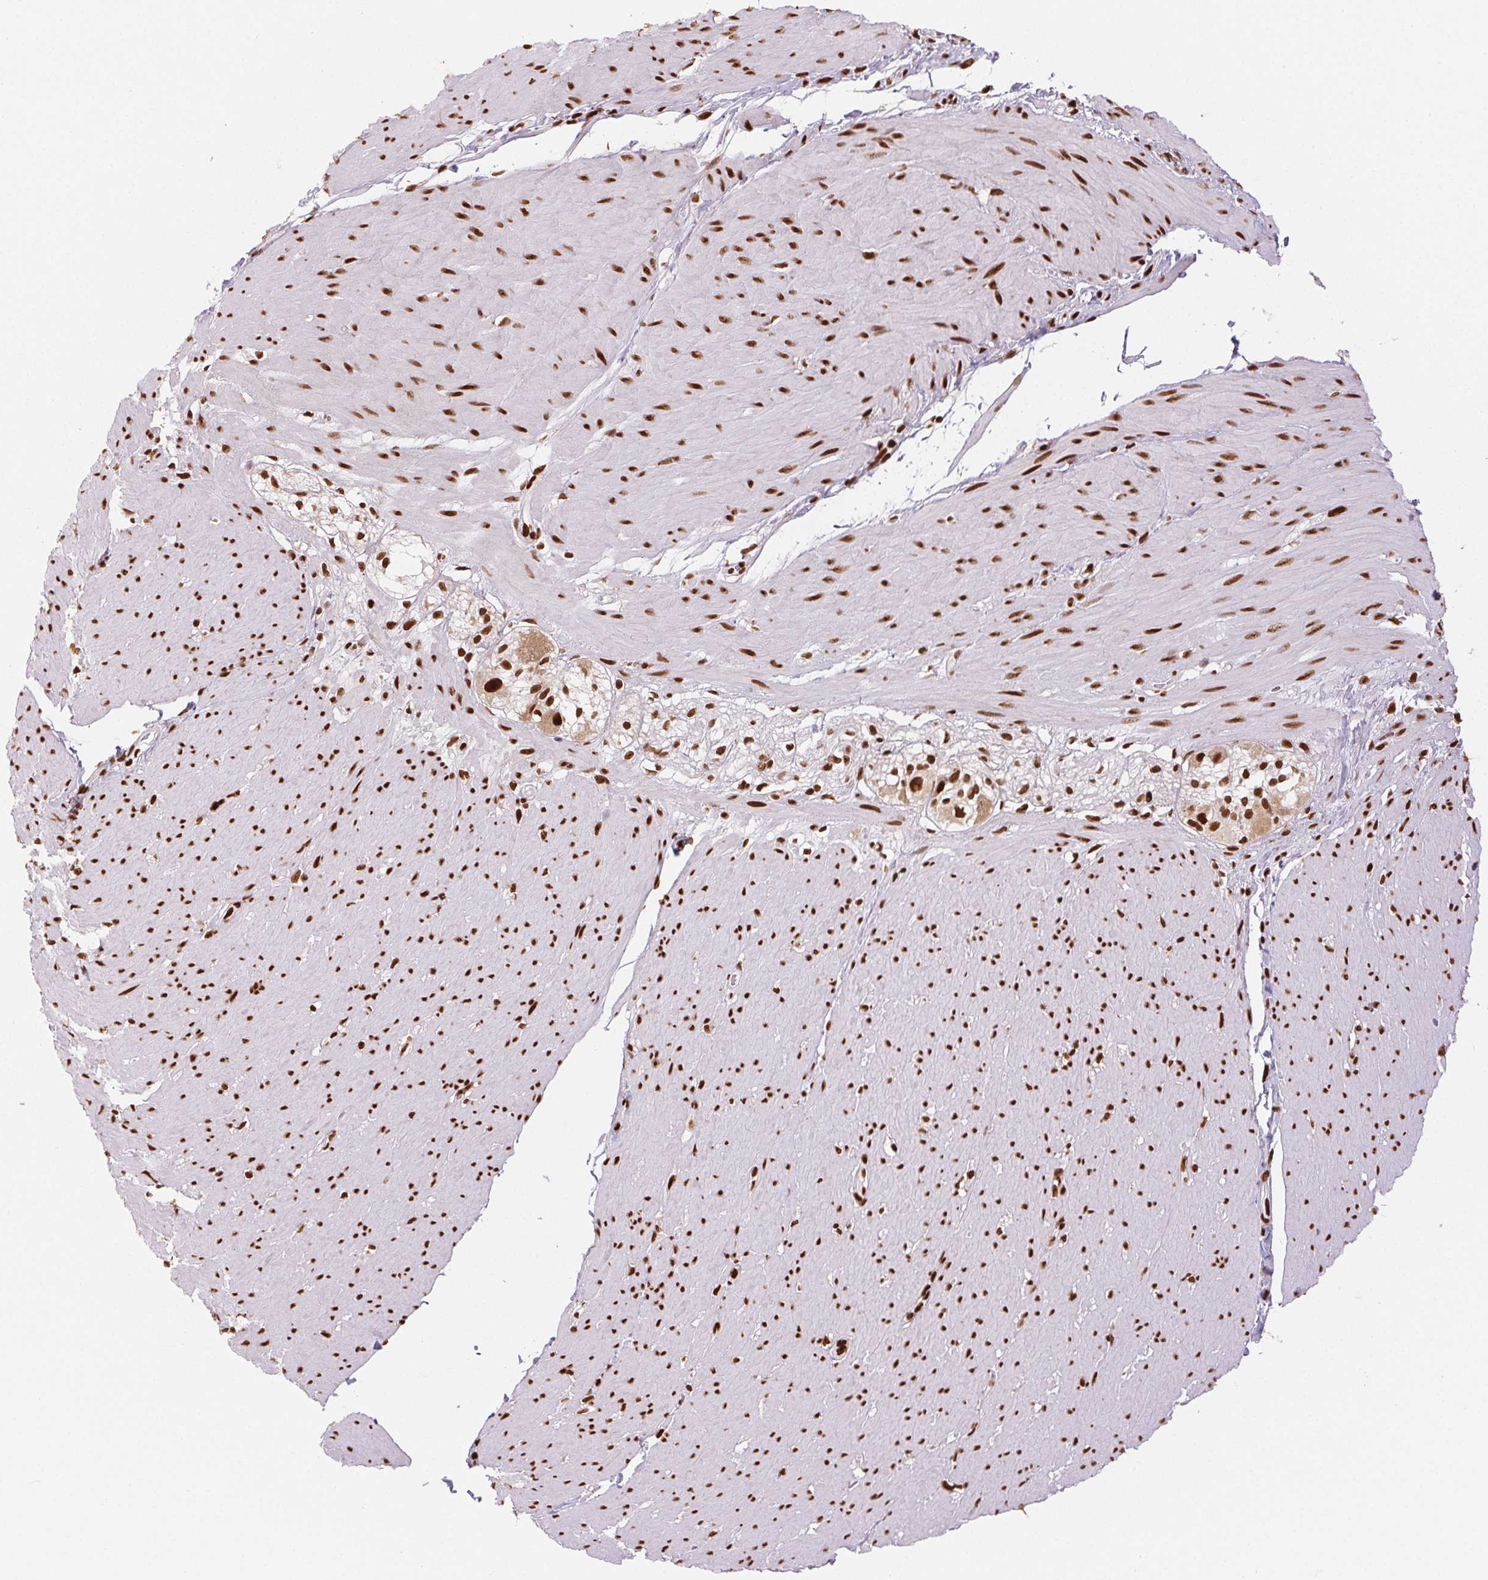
{"staining": {"intensity": "strong", "quantity": ">75%", "location": "nuclear"}, "tissue": "smooth muscle", "cell_type": "Smooth muscle cells", "image_type": "normal", "snomed": [{"axis": "morphology", "description": "Normal tissue, NOS"}, {"axis": "topography", "description": "Smooth muscle"}, {"axis": "topography", "description": "Rectum"}], "caption": "DAB (3,3'-diaminobenzidine) immunohistochemical staining of benign human smooth muscle demonstrates strong nuclear protein expression in approximately >75% of smooth muscle cells.", "gene": "ZNF80", "patient": {"sex": "male", "age": 53}}